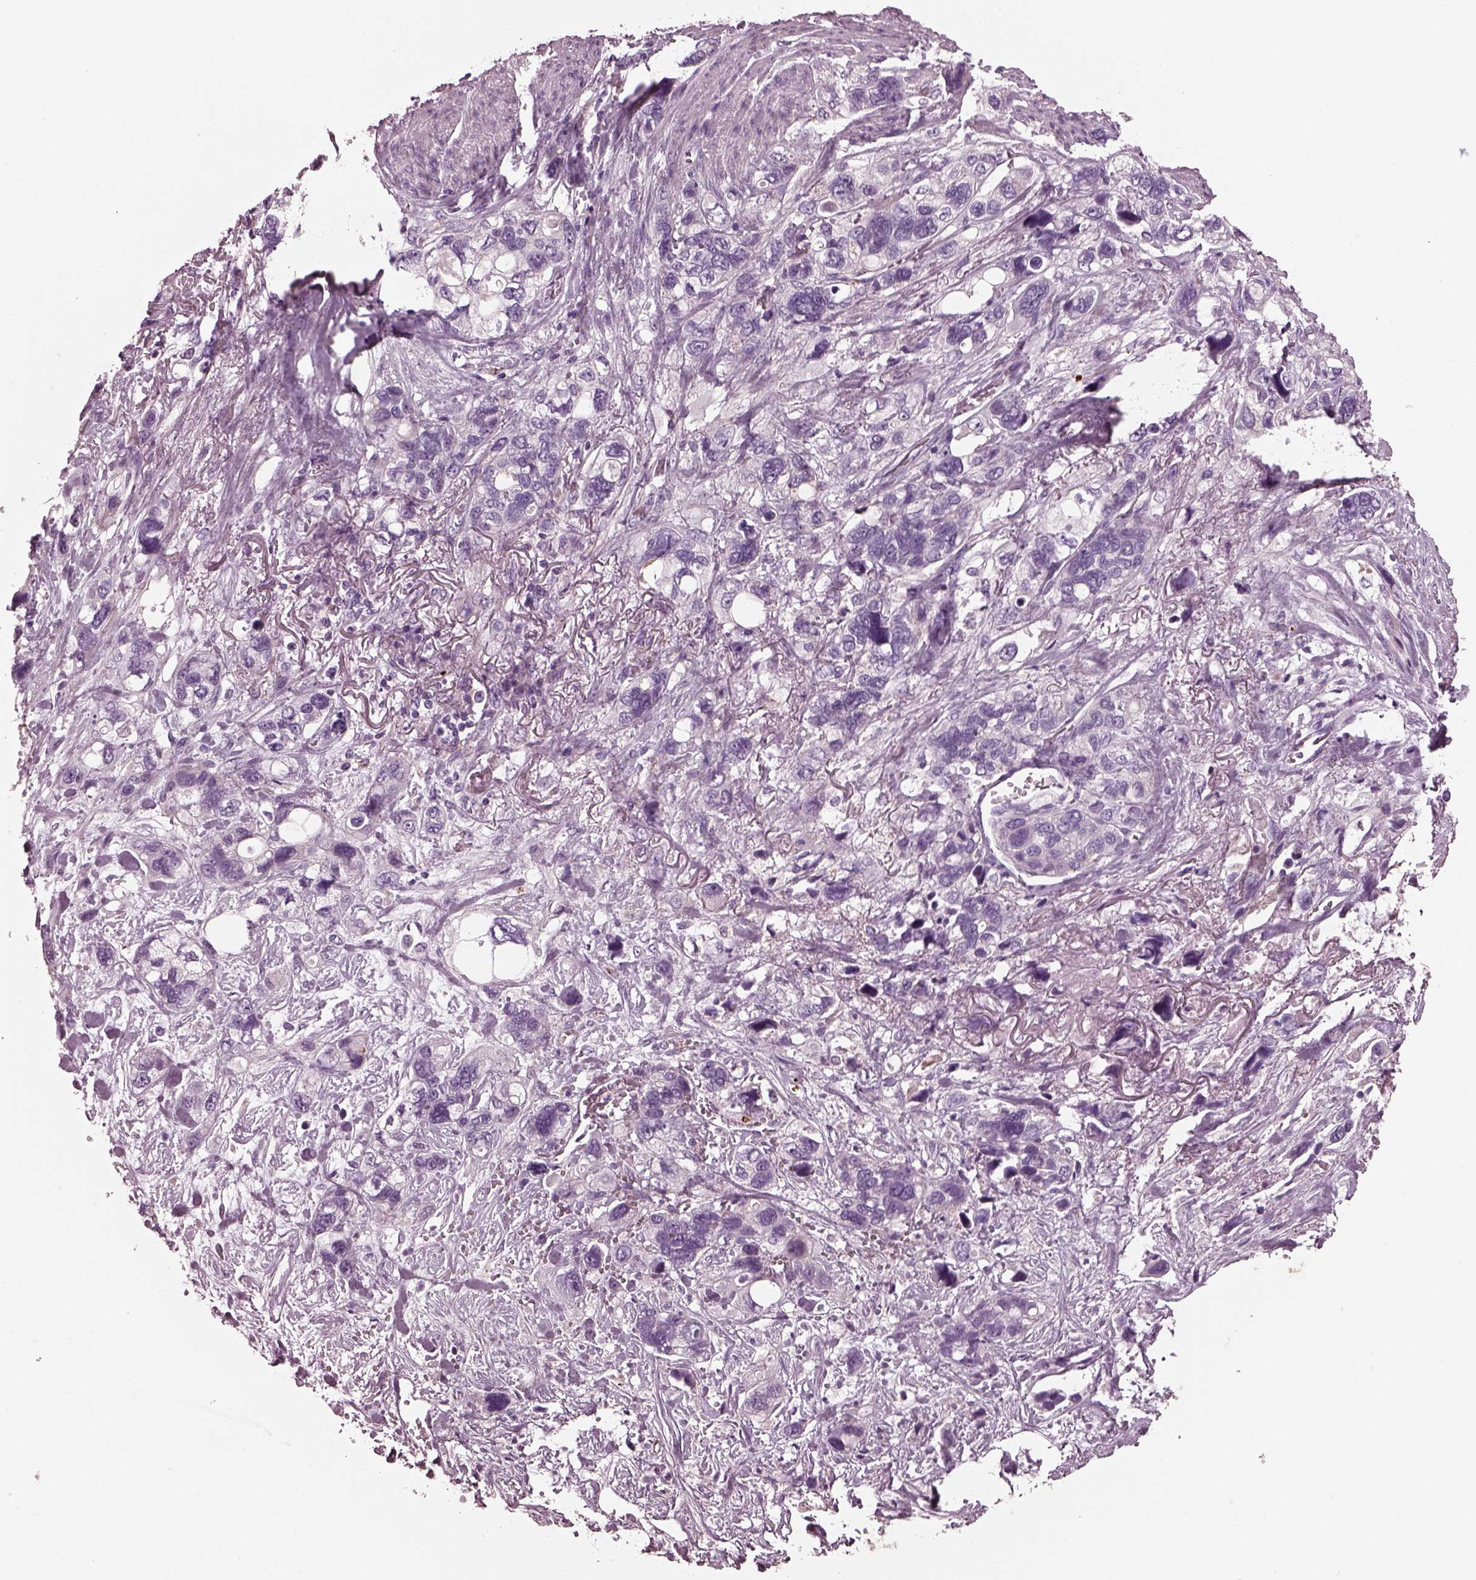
{"staining": {"intensity": "negative", "quantity": "none", "location": "none"}, "tissue": "stomach cancer", "cell_type": "Tumor cells", "image_type": "cancer", "snomed": [{"axis": "morphology", "description": "Adenocarcinoma, NOS"}, {"axis": "topography", "description": "Stomach, upper"}], "caption": "A micrograph of human stomach cancer (adenocarcinoma) is negative for staining in tumor cells. (IHC, brightfield microscopy, high magnification).", "gene": "GDF11", "patient": {"sex": "female", "age": 81}}